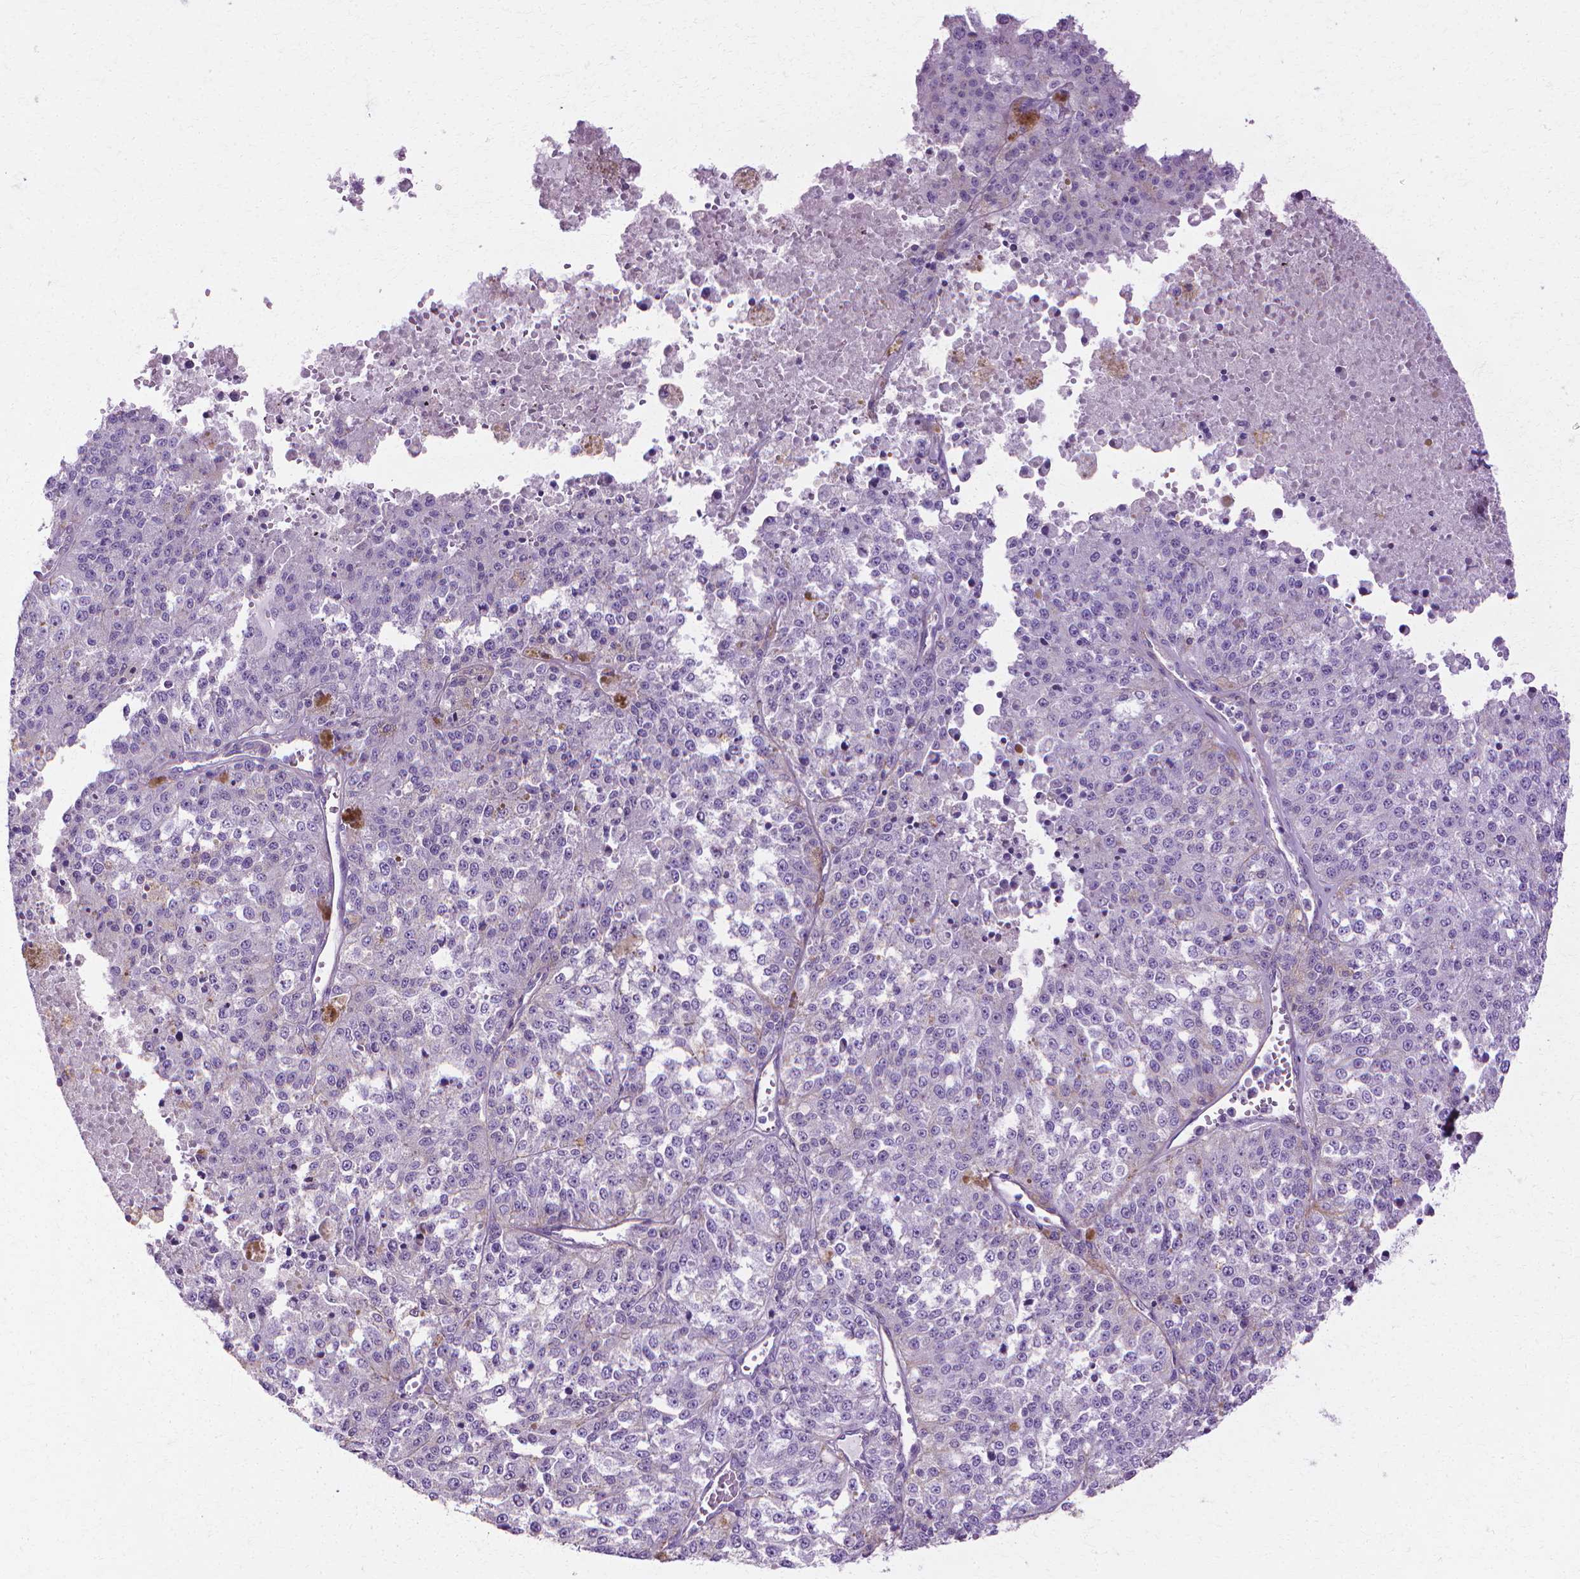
{"staining": {"intensity": "negative", "quantity": "none", "location": "none"}, "tissue": "melanoma", "cell_type": "Tumor cells", "image_type": "cancer", "snomed": [{"axis": "morphology", "description": "Malignant melanoma, Metastatic site"}, {"axis": "topography", "description": "Lymph node"}], "caption": "This photomicrograph is of melanoma stained with immunohistochemistry (IHC) to label a protein in brown with the nuclei are counter-stained blue. There is no expression in tumor cells. Brightfield microscopy of immunohistochemistry (IHC) stained with DAB (brown) and hematoxylin (blue), captured at high magnification.", "gene": "CFAP157", "patient": {"sex": "female", "age": 64}}